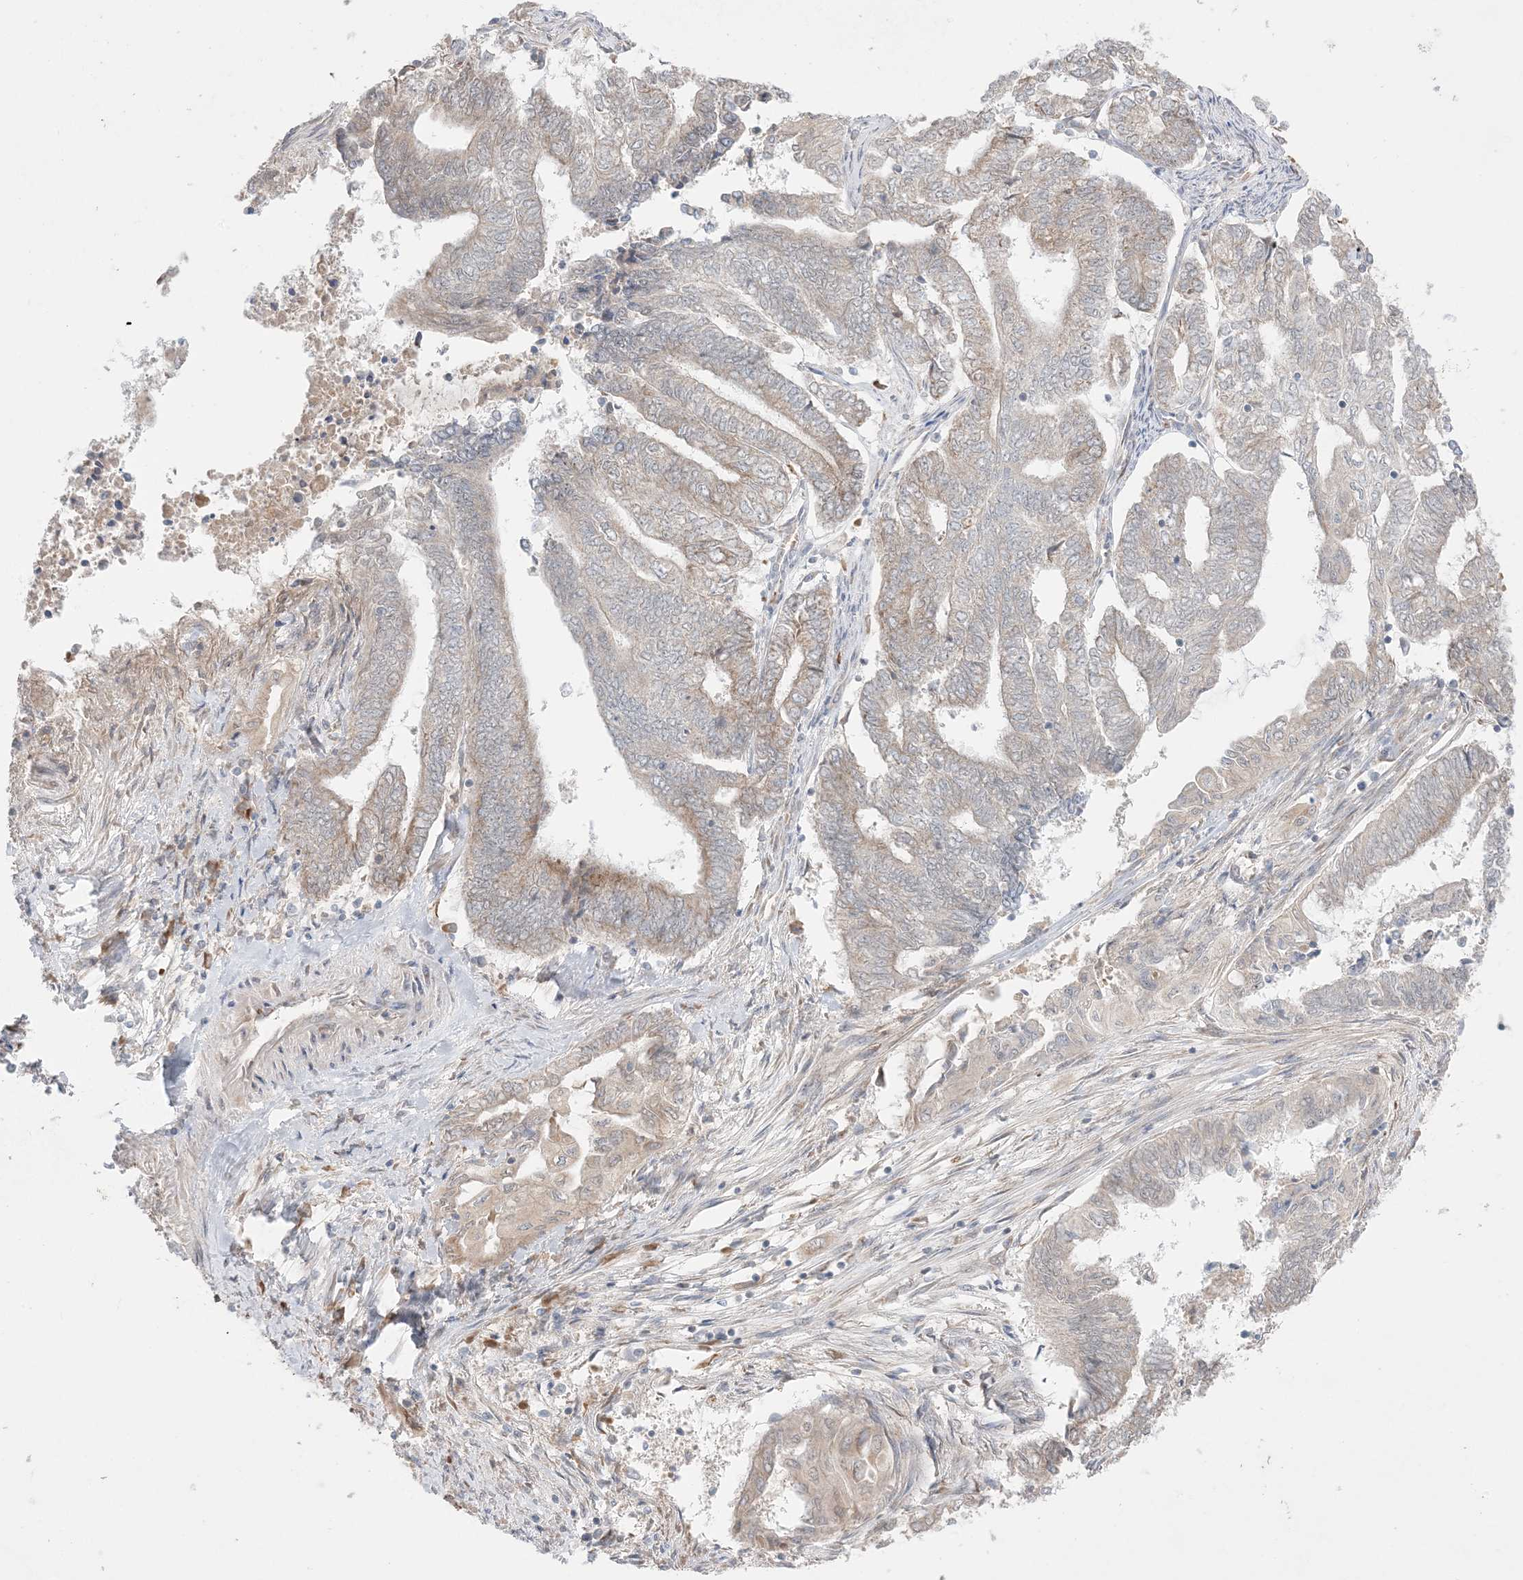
{"staining": {"intensity": "weak", "quantity": "25%-75%", "location": "cytoplasmic/membranous"}, "tissue": "endometrial cancer", "cell_type": "Tumor cells", "image_type": "cancer", "snomed": [{"axis": "morphology", "description": "Adenocarcinoma, NOS"}, {"axis": "topography", "description": "Uterus"}, {"axis": "topography", "description": "Endometrium"}], "caption": "Endometrial cancer stained with DAB (3,3'-diaminobenzidine) immunohistochemistry (IHC) reveals low levels of weak cytoplasmic/membranous positivity in about 25%-75% of tumor cells.", "gene": "MMGT1", "patient": {"sex": "female", "age": 70}}